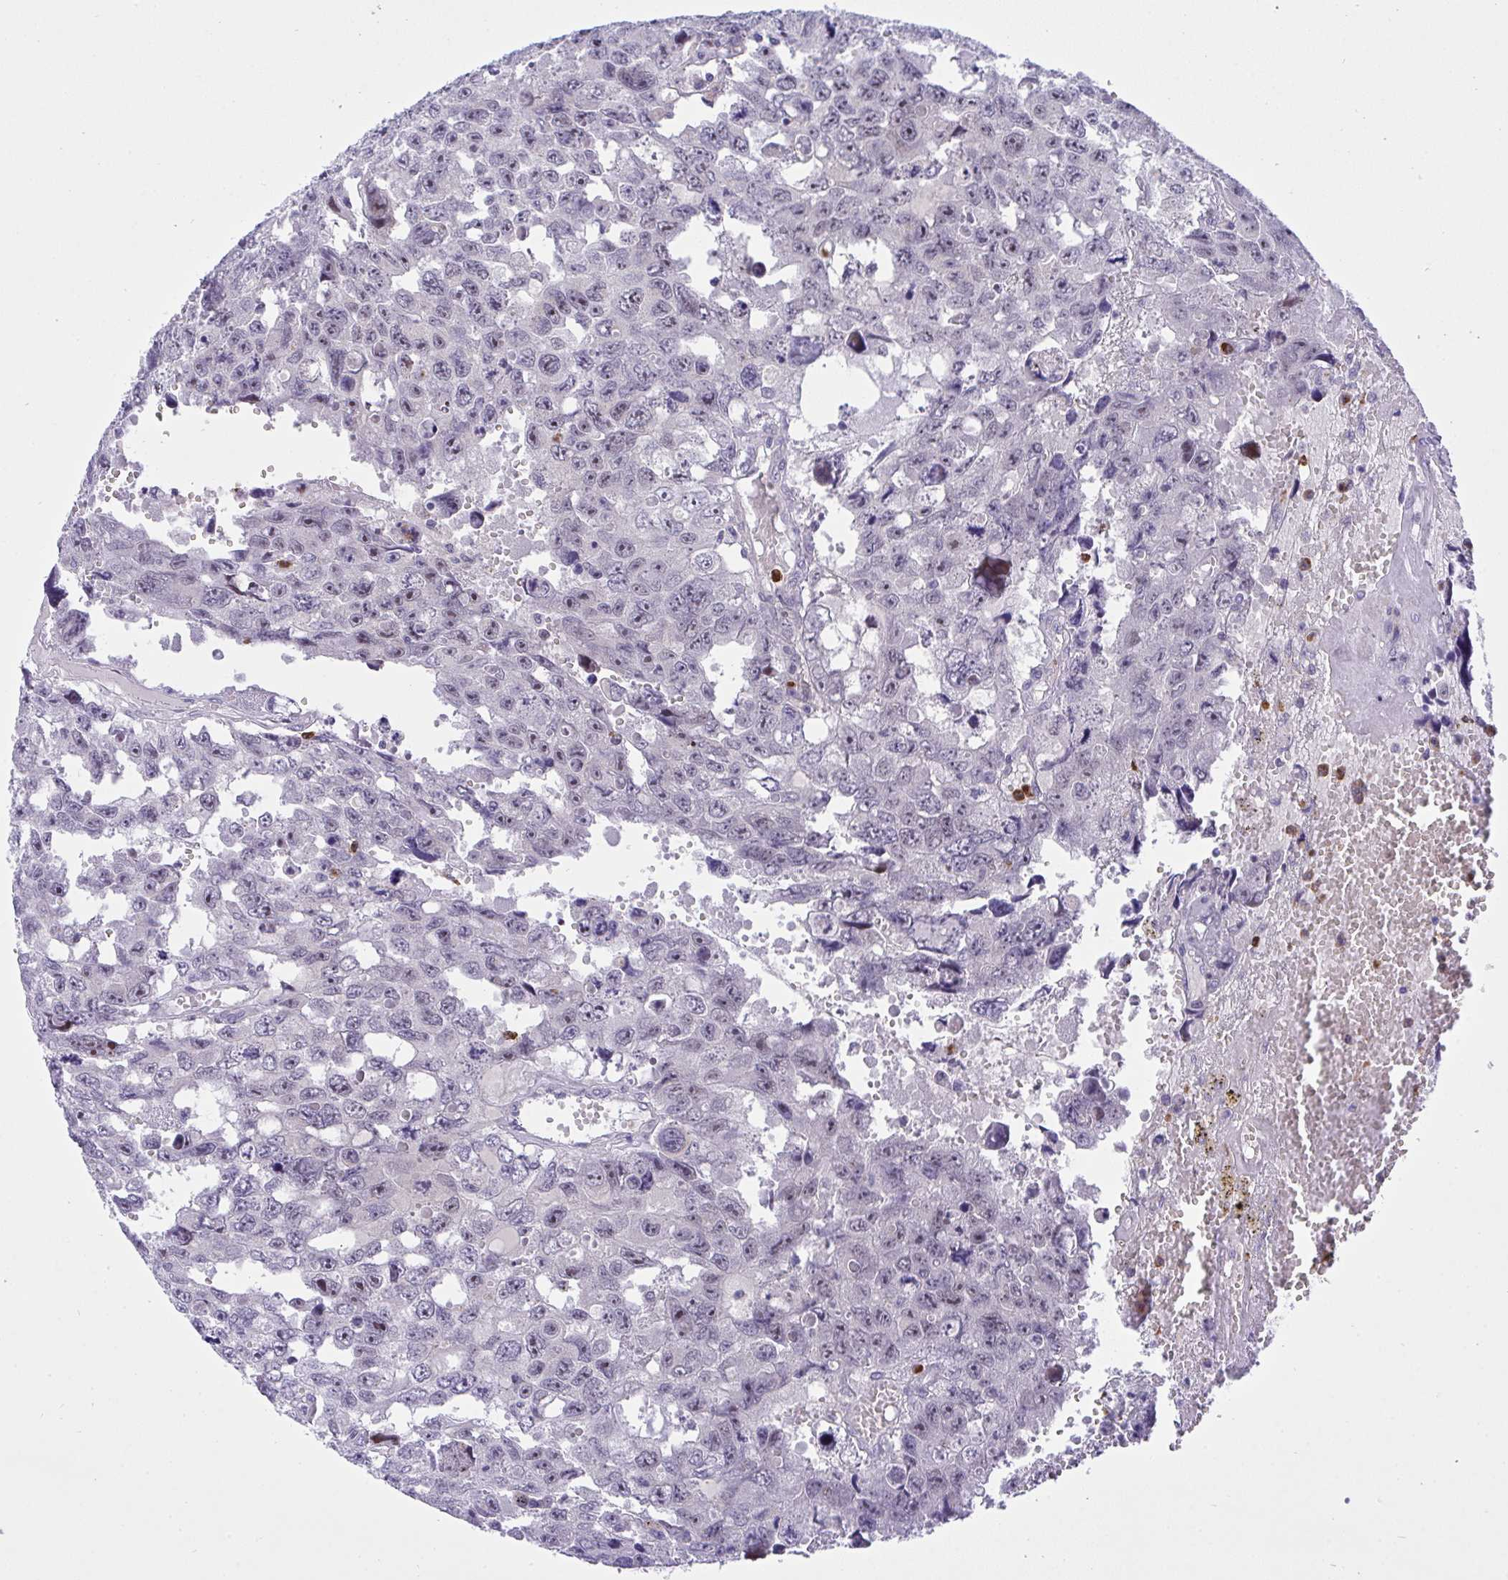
{"staining": {"intensity": "weak", "quantity": "<25%", "location": "nuclear"}, "tissue": "testis cancer", "cell_type": "Tumor cells", "image_type": "cancer", "snomed": [{"axis": "morphology", "description": "Seminoma, NOS"}, {"axis": "topography", "description": "Testis"}], "caption": "Testis seminoma stained for a protein using IHC reveals no positivity tumor cells.", "gene": "ZNF554", "patient": {"sex": "male", "age": 26}}